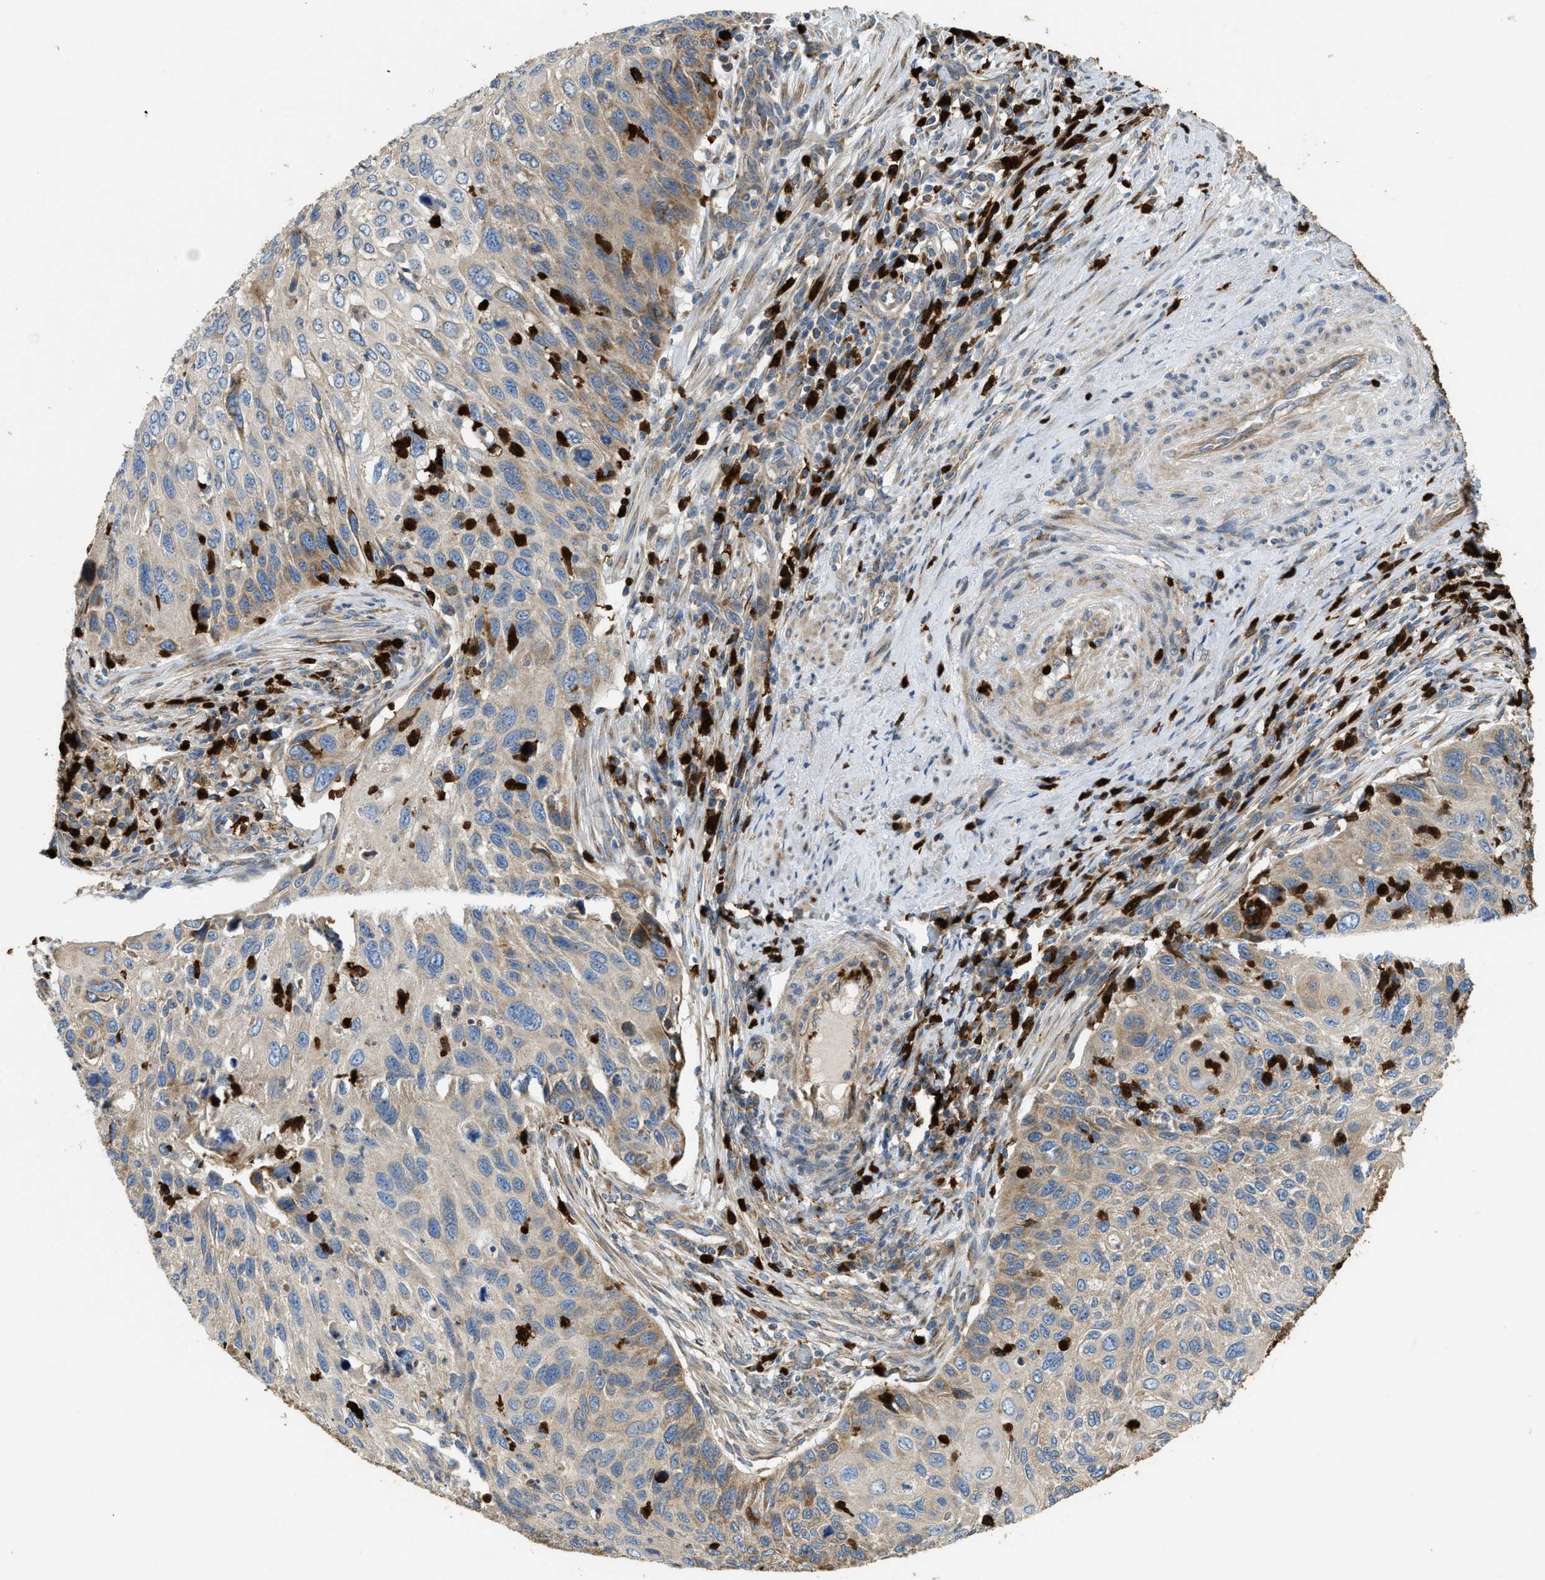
{"staining": {"intensity": "weak", "quantity": ">75%", "location": "cytoplasmic/membranous"}, "tissue": "cervical cancer", "cell_type": "Tumor cells", "image_type": "cancer", "snomed": [{"axis": "morphology", "description": "Squamous cell carcinoma, NOS"}, {"axis": "topography", "description": "Cervix"}], "caption": "An immunohistochemistry image of tumor tissue is shown. Protein staining in brown highlights weak cytoplasmic/membranous positivity in cervical squamous cell carcinoma within tumor cells.", "gene": "TMEM68", "patient": {"sex": "female", "age": 70}}